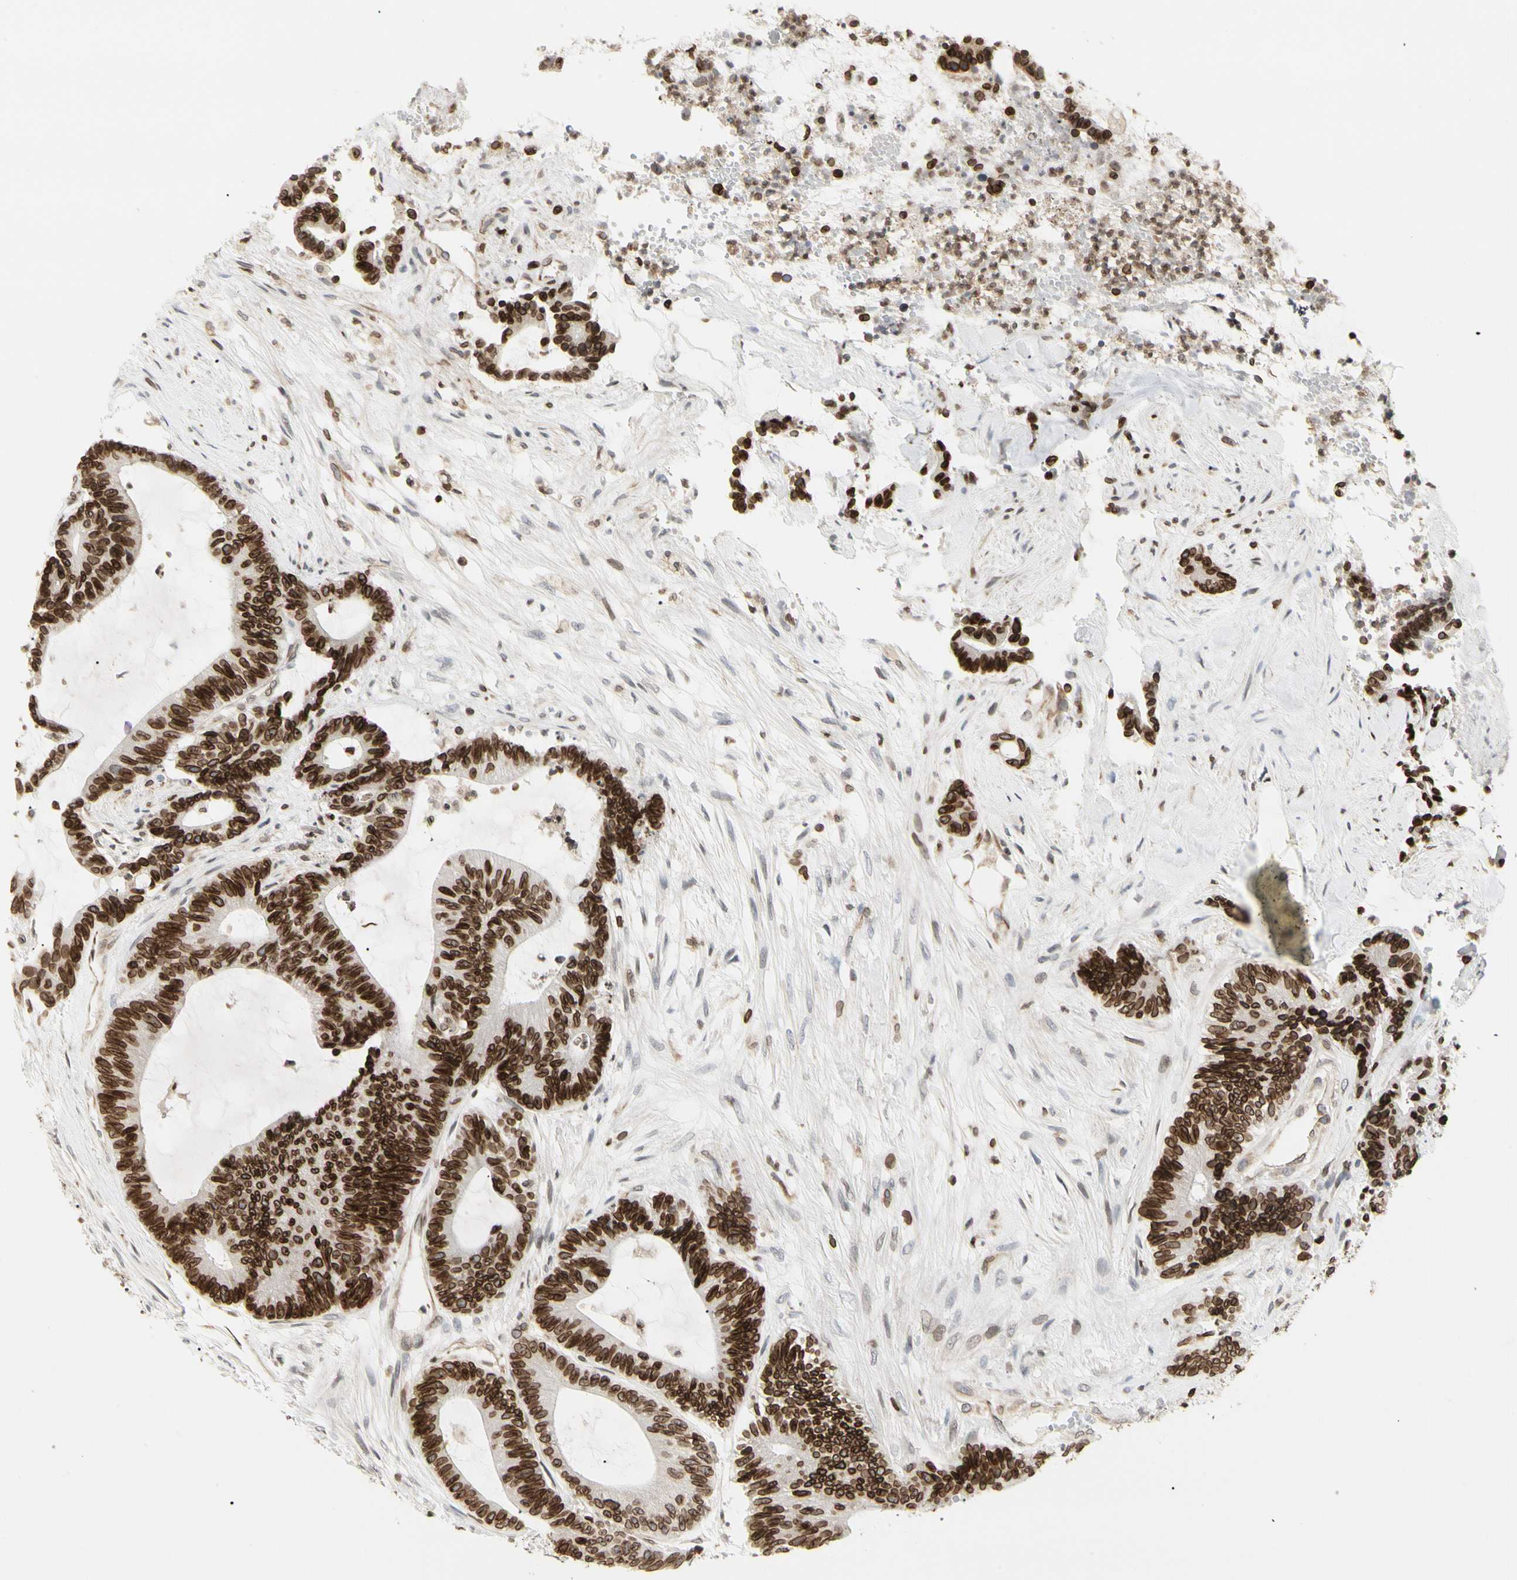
{"staining": {"intensity": "strong", "quantity": ">75%", "location": "cytoplasmic/membranous,nuclear"}, "tissue": "colorectal cancer", "cell_type": "Tumor cells", "image_type": "cancer", "snomed": [{"axis": "morphology", "description": "Adenocarcinoma, NOS"}, {"axis": "topography", "description": "Colon"}], "caption": "This is an image of immunohistochemistry staining of colorectal cancer (adenocarcinoma), which shows strong staining in the cytoplasmic/membranous and nuclear of tumor cells.", "gene": "TMPO", "patient": {"sex": "female", "age": 84}}